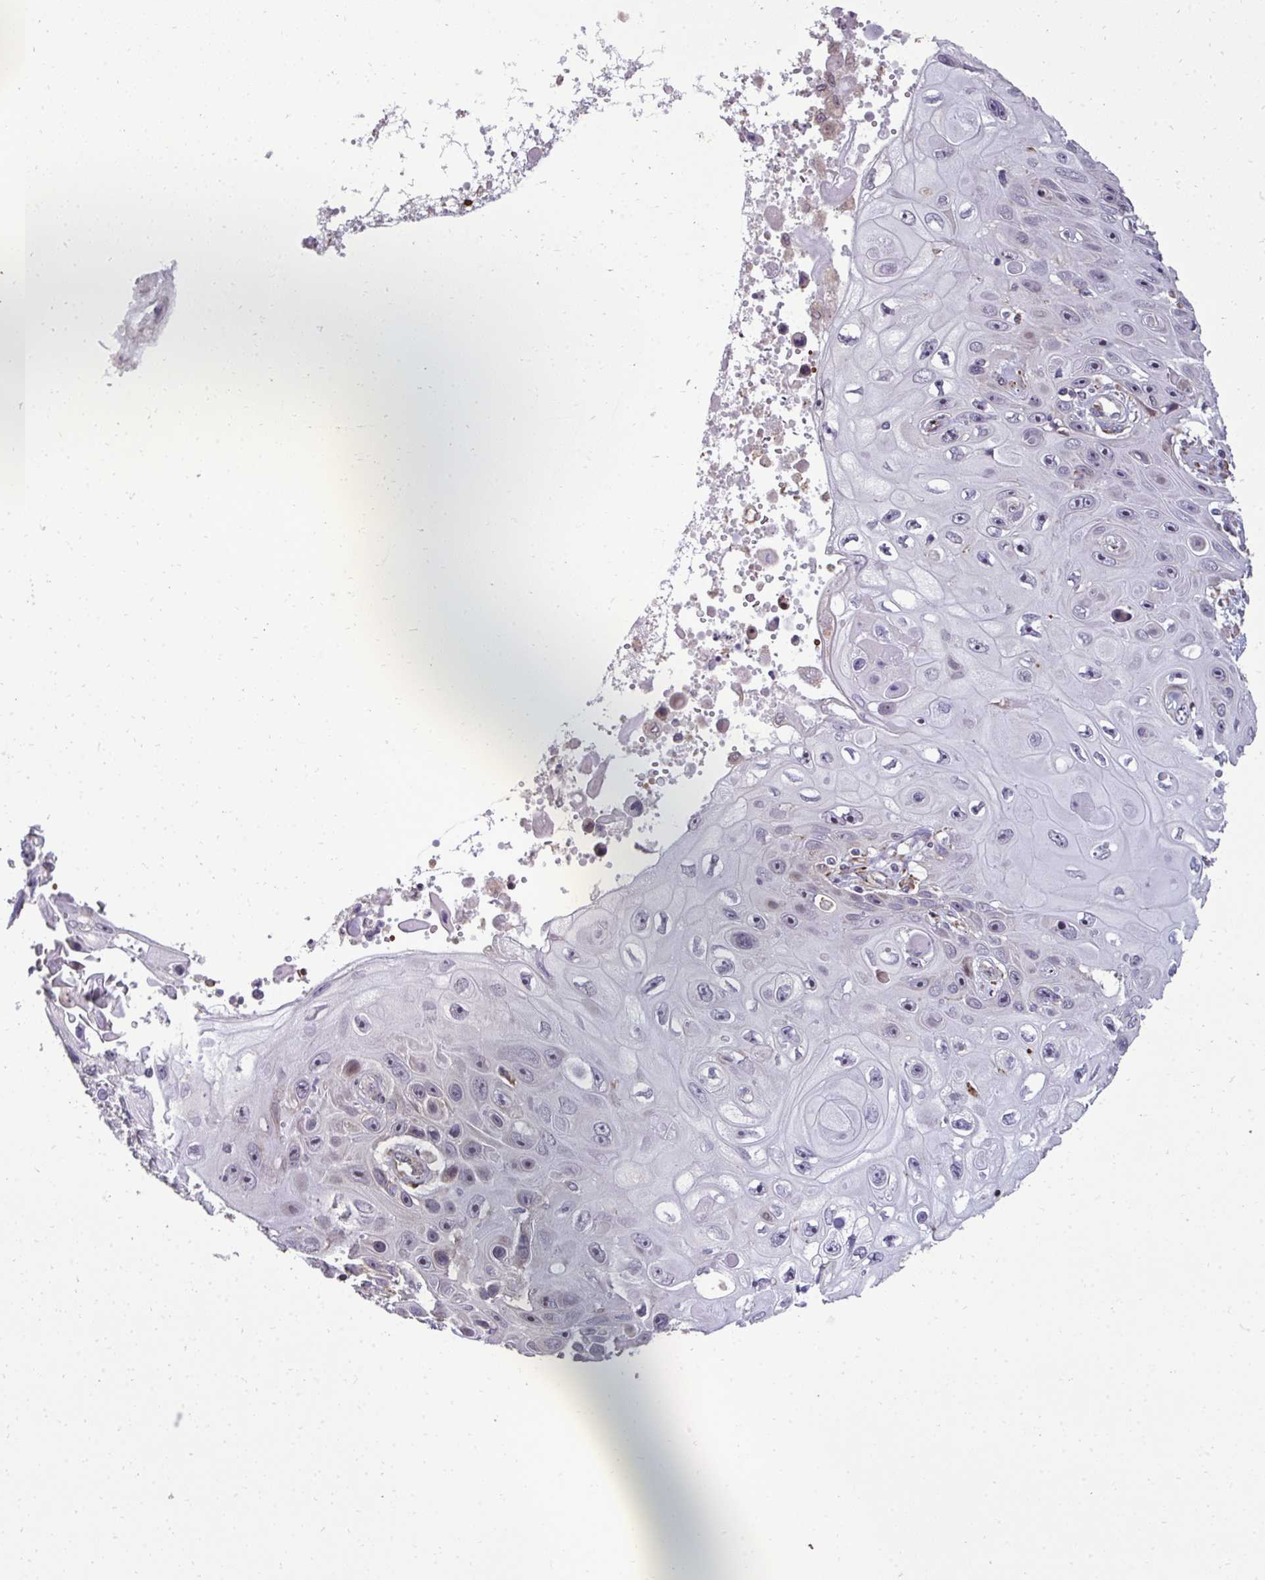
{"staining": {"intensity": "negative", "quantity": "none", "location": "none"}, "tissue": "skin cancer", "cell_type": "Tumor cells", "image_type": "cancer", "snomed": [{"axis": "morphology", "description": "Squamous cell carcinoma, NOS"}, {"axis": "topography", "description": "Skin"}], "caption": "Immunohistochemistry (IHC) image of skin cancer stained for a protein (brown), which exhibits no staining in tumor cells.", "gene": "FIBCD1", "patient": {"sex": "male", "age": 82}}